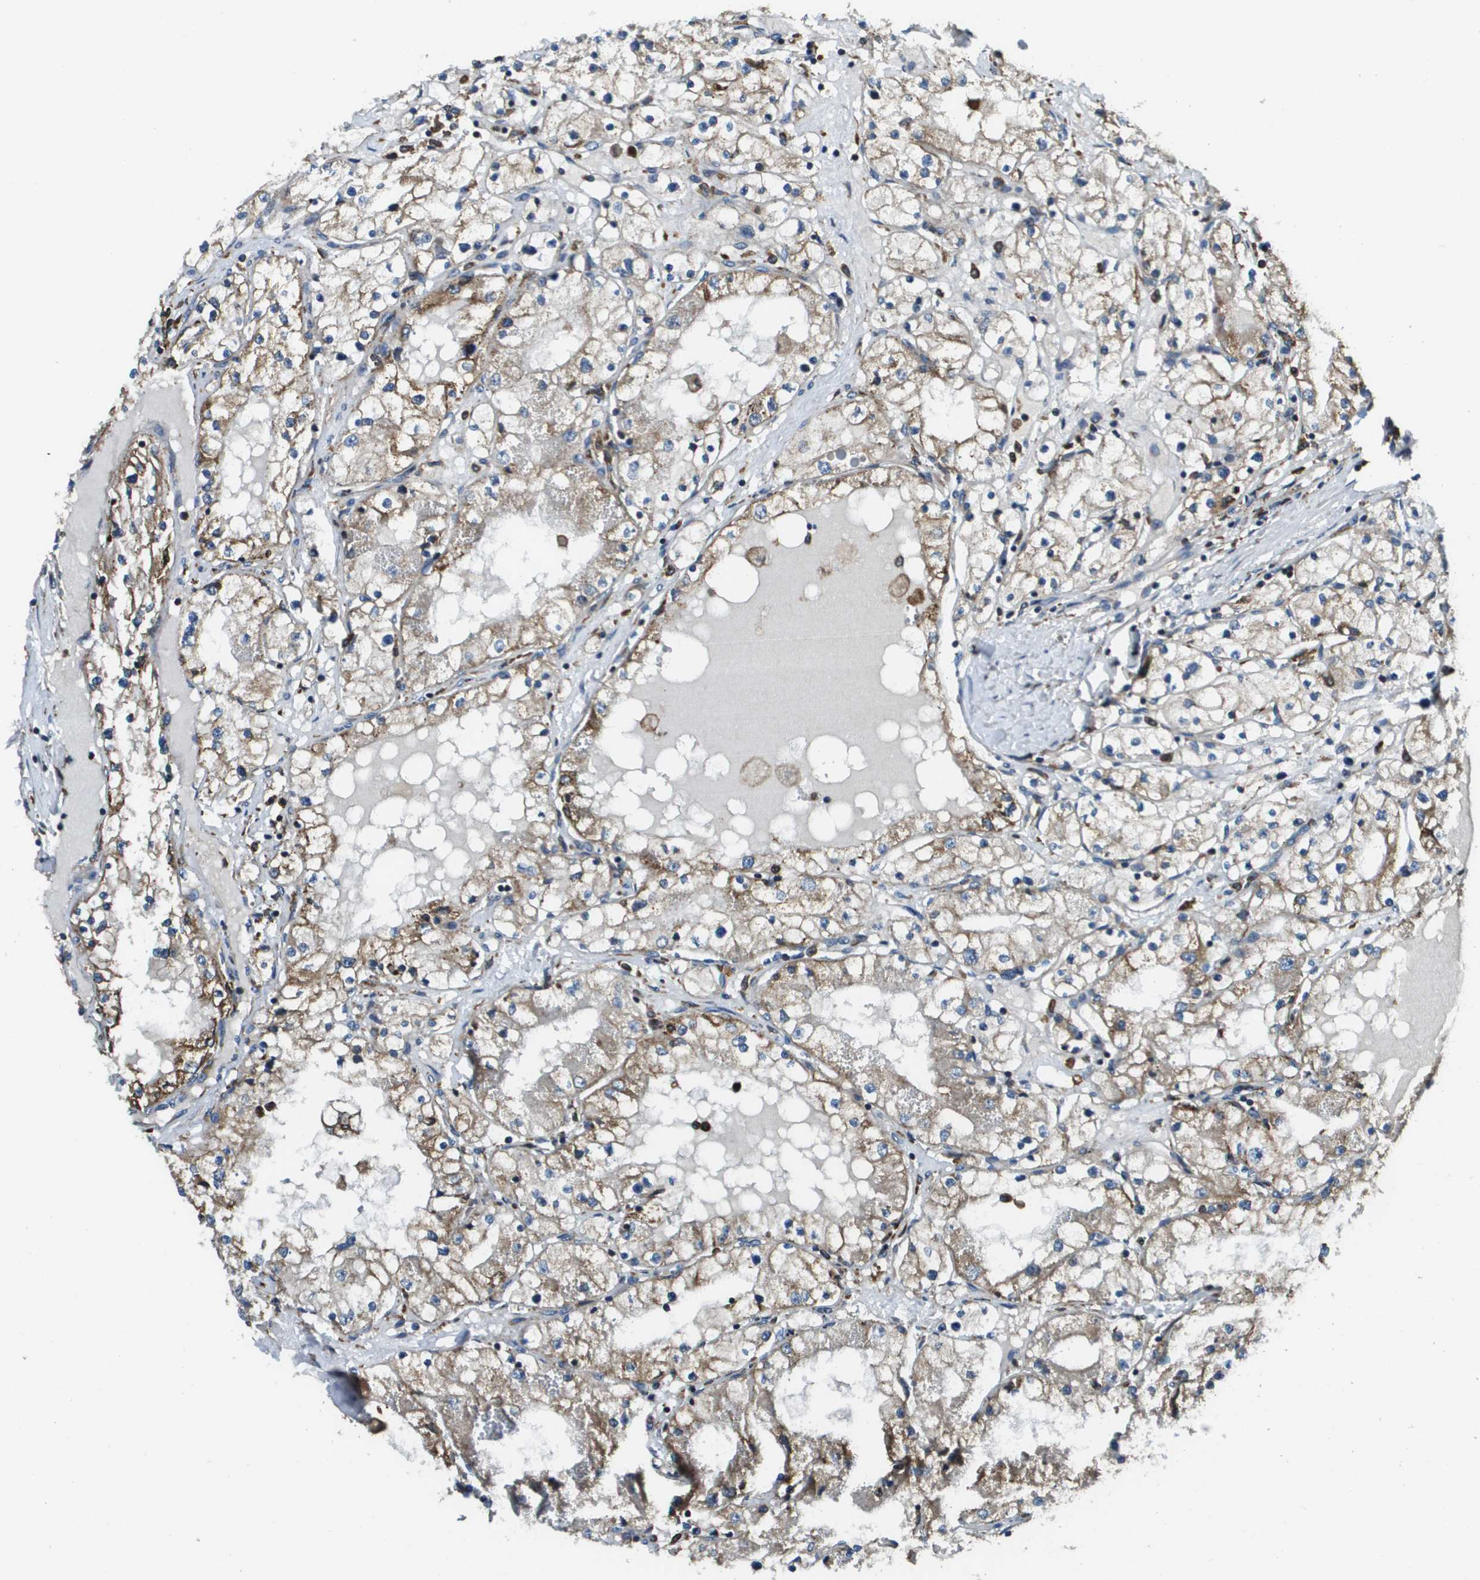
{"staining": {"intensity": "weak", "quantity": "<25%", "location": "cytoplasmic/membranous"}, "tissue": "renal cancer", "cell_type": "Tumor cells", "image_type": "cancer", "snomed": [{"axis": "morphology", "description": "Adenocarcinoma, NOS"}, {"axis": "topography", "description": "Kidney"}], "caption": "This is an immunohistochemistry (IHC) histopathology image of renal adenocarcinoma. There is no staining in tumor cells.", "gene": "CNPY3", "patient": {"sex": "male", "age": 68}}